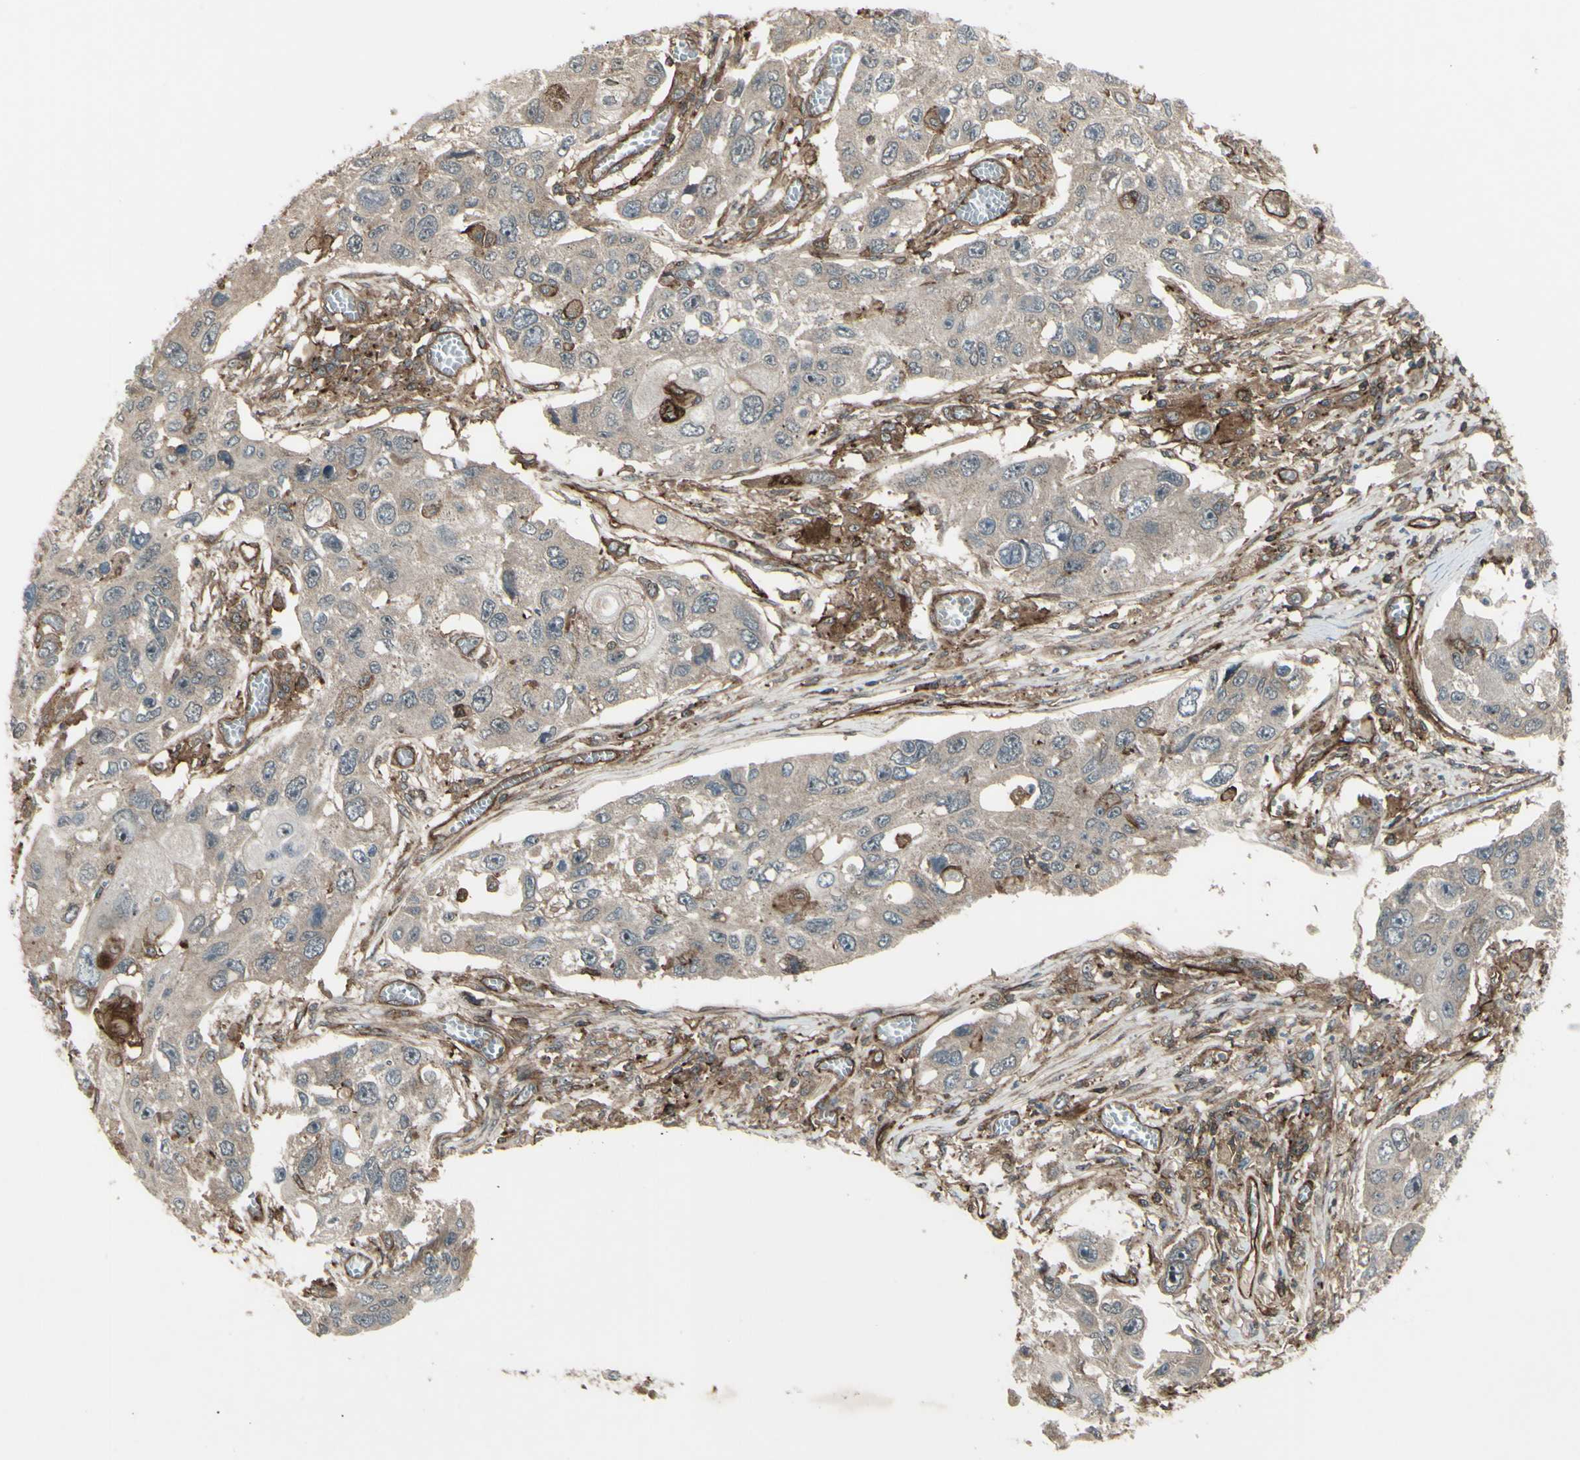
{"staining": {"intensity": "weak", "quantity": ">75%", "location": "cytoplasmic/membranous"}, "tissue": "lung cancer", "cell_type": "Tumor cells", "image_type": "cancer", "snomed": [{"axis": "morphology", "description": "Squamous cell carcinoma, NOS"}, {"axis": "topography", "description": "Lung"}], "caption": "A photomicrograph showing weak cytoplasmic/membranous staining in approximately >75% of tumor cells in lung cancer, as visualized by brown immunohistochemical staining.", "gene": "FXYD5", "patient": {"sex": "male", "age": 71}}